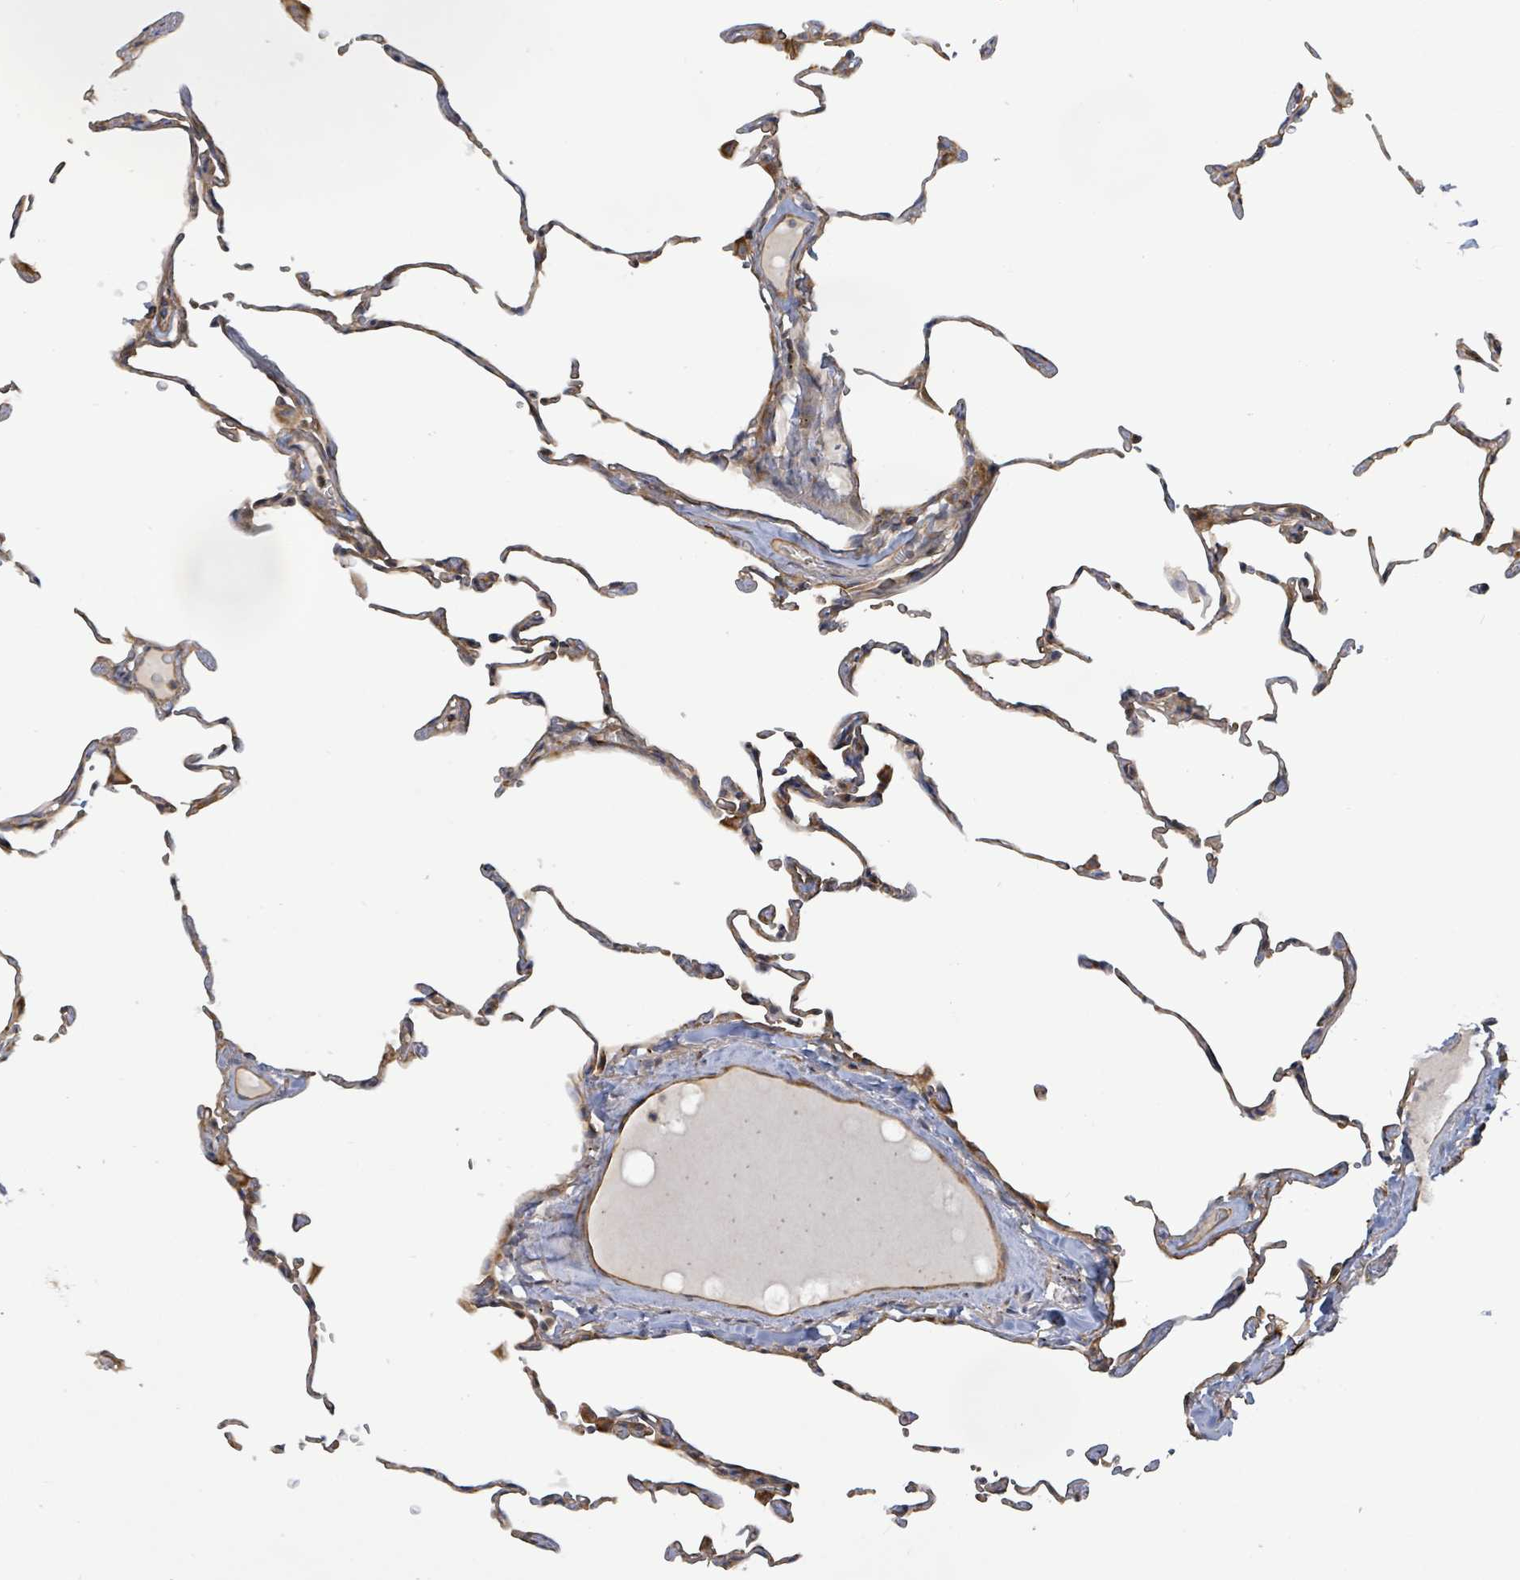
{"staining": {"intensity": "moderate", "quantity": "25%-75%", "location": "cytoplasmic/membranous"}, "tissue": "lung", "cell_type": "Alveolar cells", "image_type": "normal", "snomed": [{"axis": "morphology", "description": "Normal tissue, NOS"}, {"axis": "topography", "description": "Lung"}], "caption": "This is an image of immunohistochemistry staining of benign lung, which shows moderate expression in the cytoplasmic/membranous of alveolar cells.", "gene": "KBTBD11", "patient": {"sex": "female", "age": 57}}